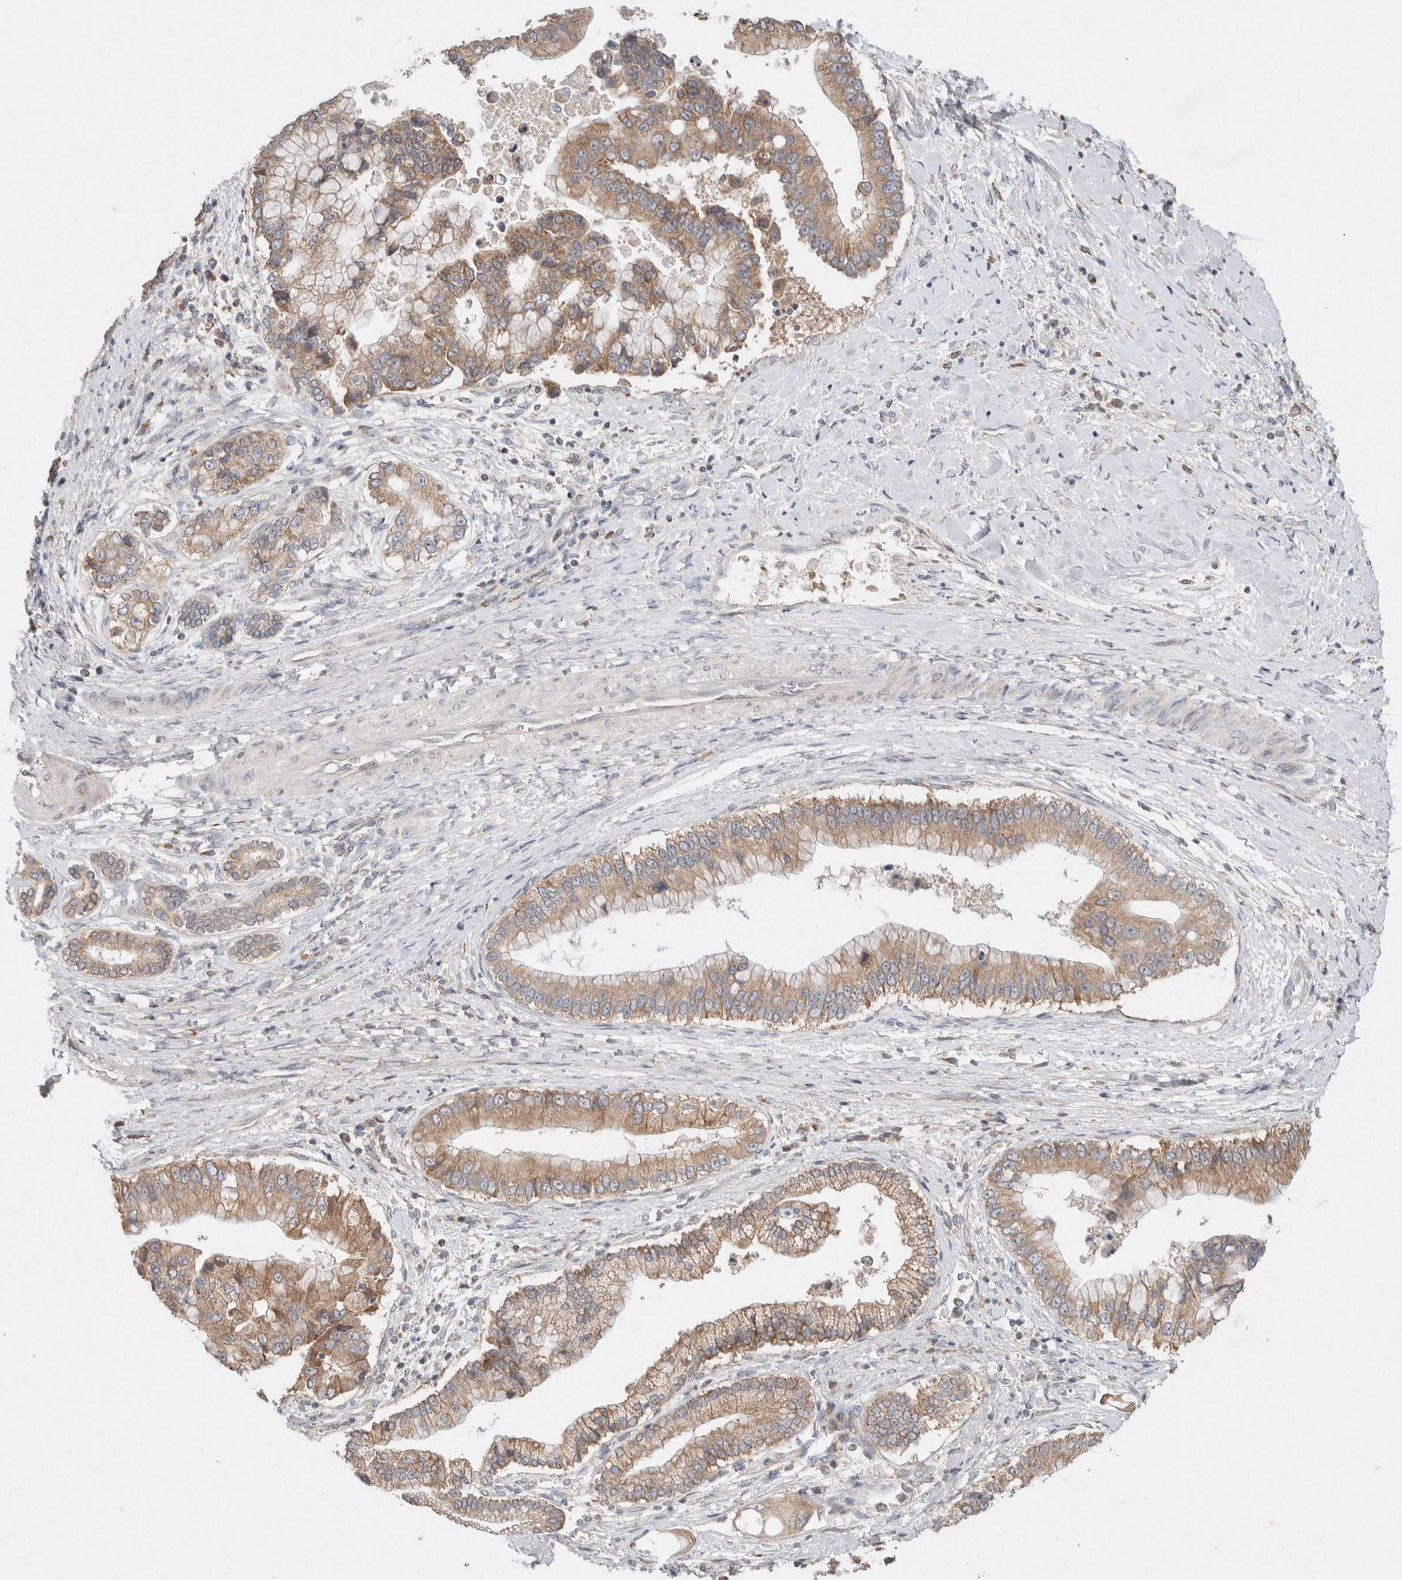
{"staining": {"intensity": "moderate", "quantity": ">75%", "location": "cytoplasmic/membranous"}, "tissue": "liver cancer", "cell_type": "Tumor cells", "image_type": "cancer", "snomed": [{"axis": "morphology", "description": "Cholangiocarcinoma"}, {"axis": "topography", "description": "Liver"}], "caption": "DAB immunohistochemical staining of human liver cancer (cholangiocarcinoma) reveals moderate cytoplasmic/membranous protein staining in about >75% of tumor cells.", "gene": "CMTM4", "patient": {"sex": "male", "age": 50}}